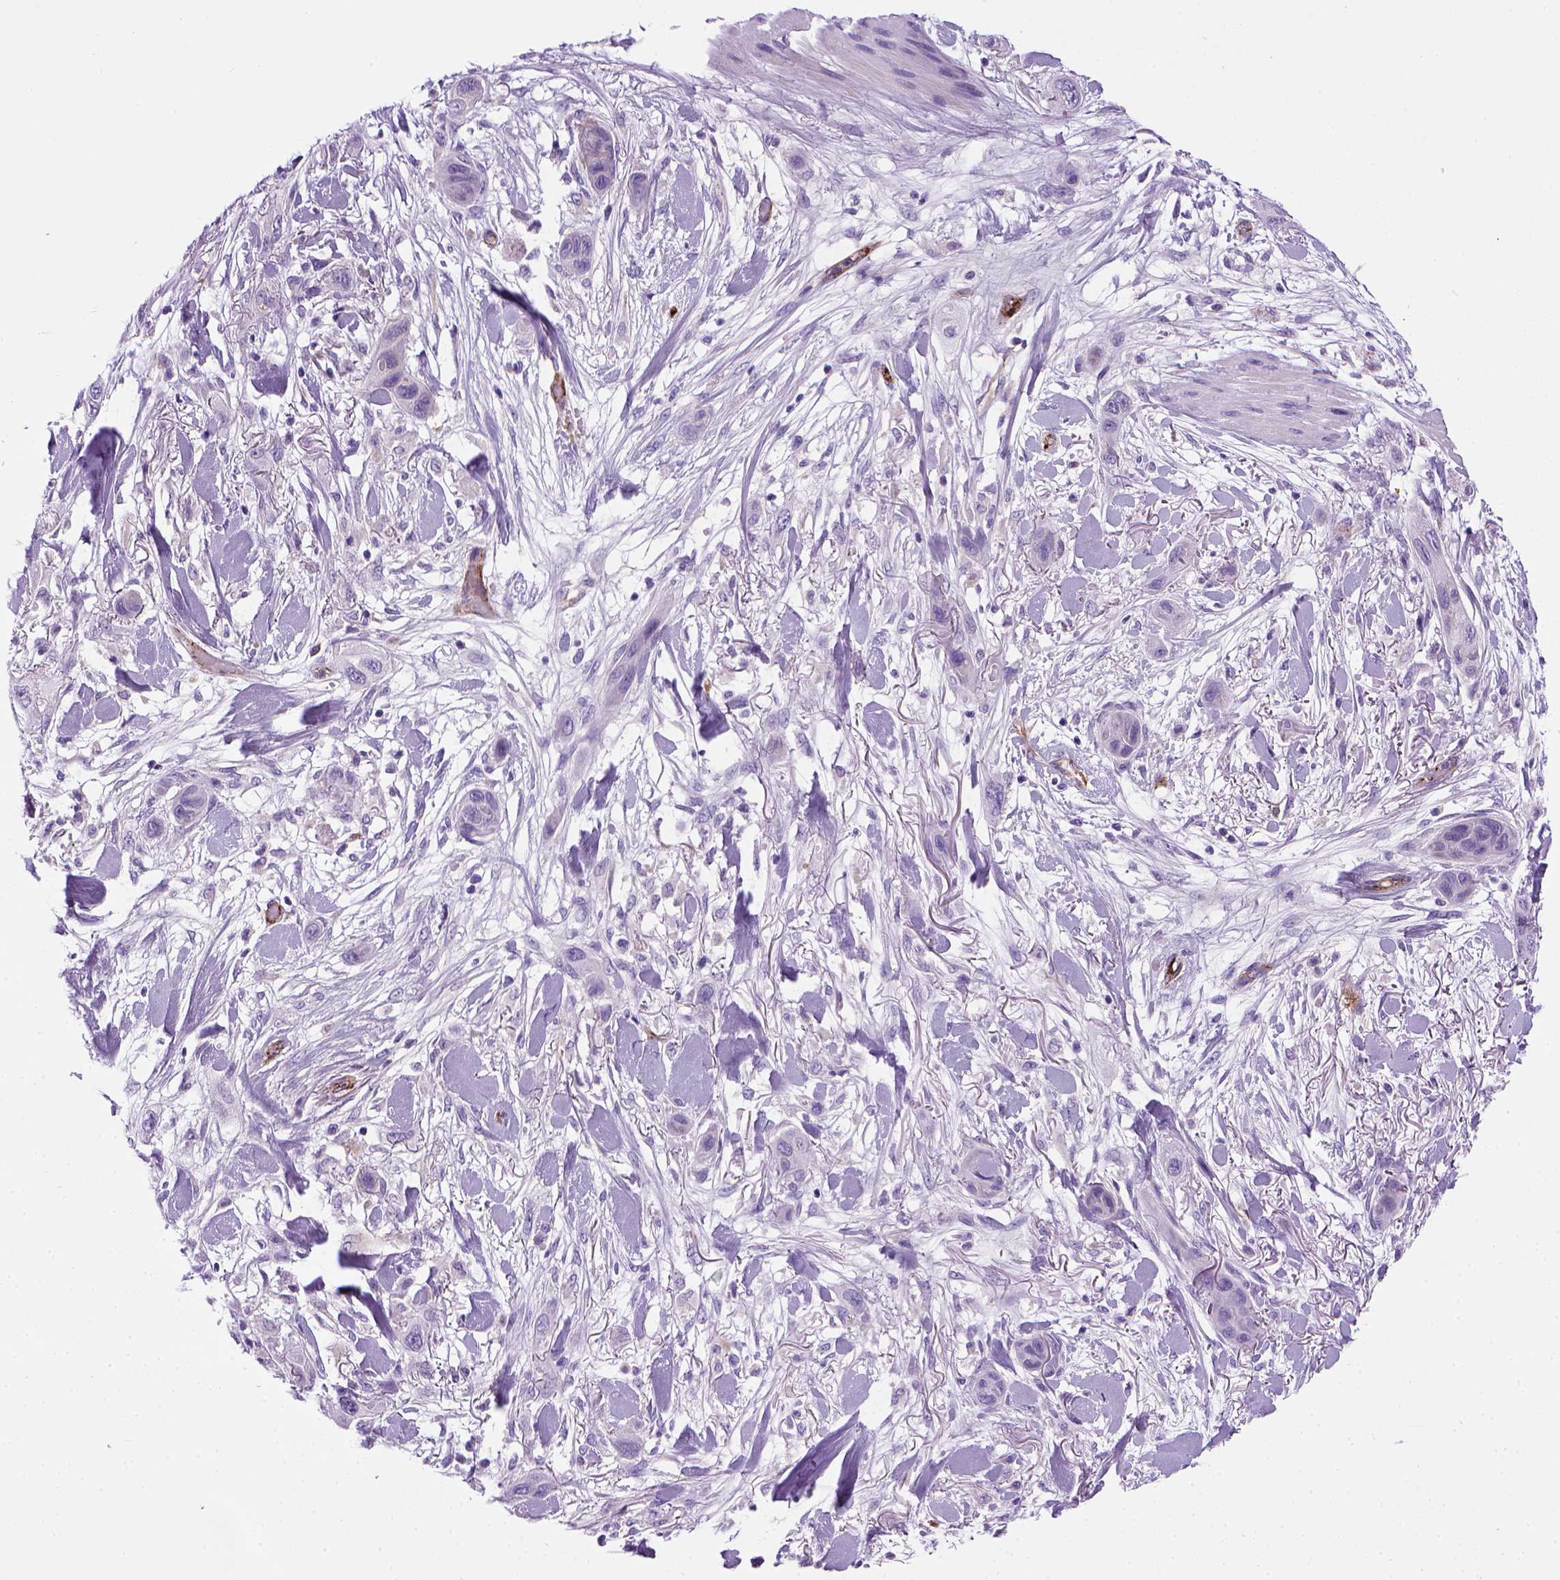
{"staining": {"intensity": "negative", "quantity": "none", "location": "none"}, "tissue": "skin cancer", "cell_type": "Tumor cells", "image_type": "cancer", "snomed": [{"axis": "morphology", "description": "Squamous cell carcinoma, NOS"}, {"axis": "topography", "description": "Skin"}], "caption": "This is an immunohistochemistry (IHC) micrograph of squamous cell carcinoma (skin). There is no positivity in tumor cells.", "gene": "VWF", "patient": {"sex": "male", "age": 79}}